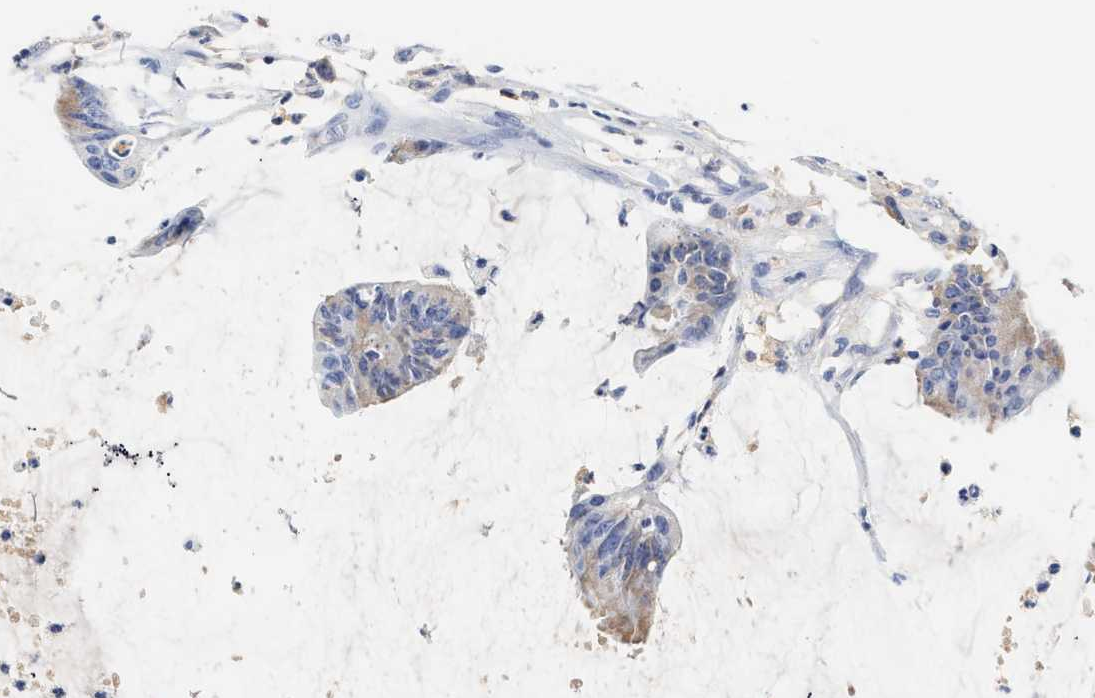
{"staining": {"intensity": "weak", "quantity": "<25%", "location": "cytoplasmic/membranous"}, "tissue": "colorectal cancer", "cell_type": "Tumor cells", "image_type": "cancer", "snomed": [{"axis": "morphology", "description": "Adenocarcinoma, NOS"}, {"axis": "topography", "description": "Rectum"}], "caption": "High power microscopy image of an immunohistochemistry (IHC) micrograph of adenocarcinoma (colorectal), revealing no significant staining in tumor cells.", "gene": "C2", "patient": {"sex": "female", "age": 66}}